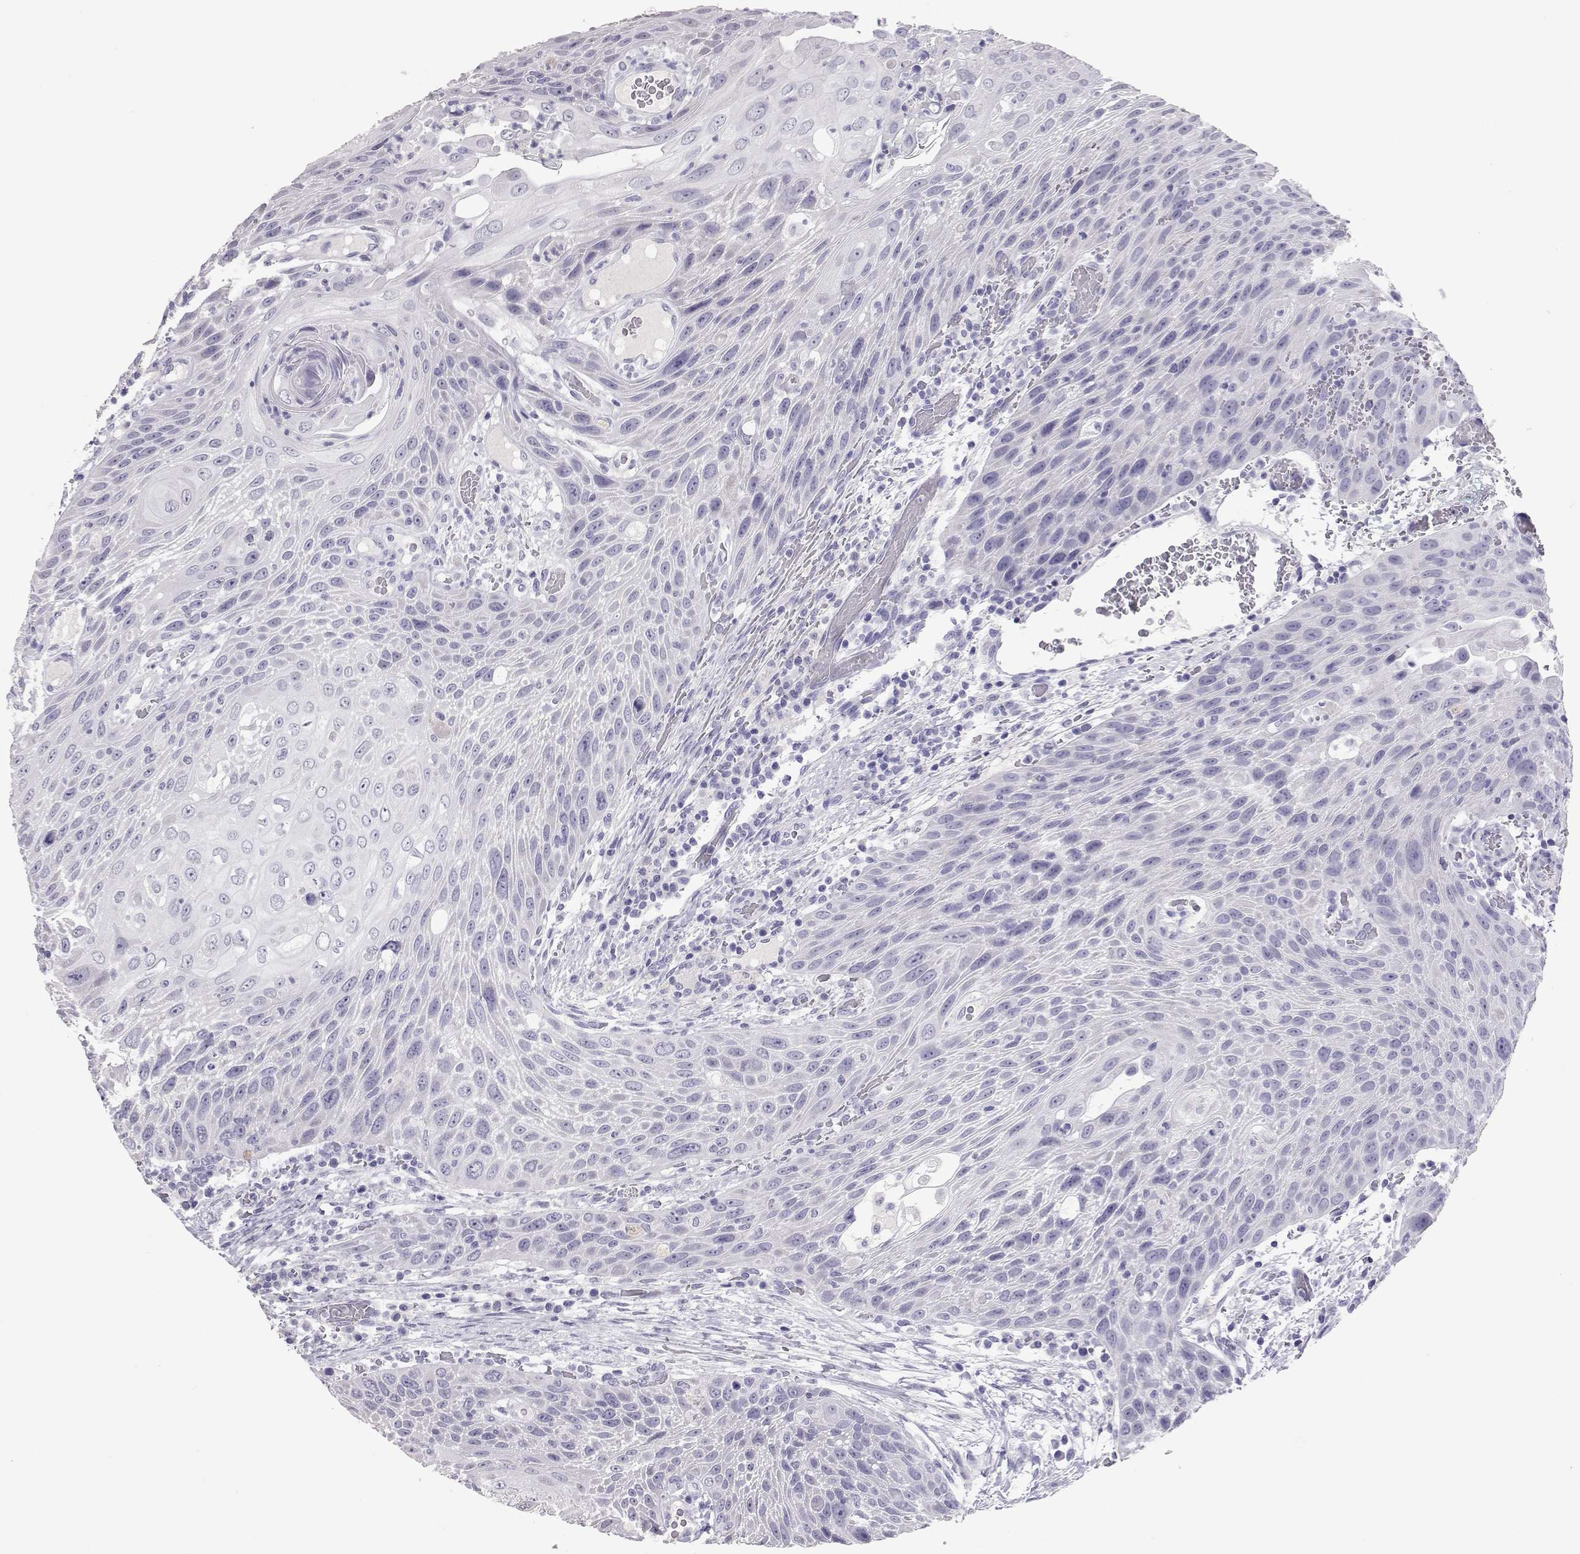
{"staining": {"intensity": "negative", "quantity": "none", "location": "none"}, "tissue": "head and neck cancer", "cell_type": "Tumor cells", "image_type": "cancer", "snomed": [{"axis": "morphology", "description": "Squamous cell carcinoma, NOS"}, {"axis": "topography", "description": "Head-Neck"}], "caption": "Image shows no protein expression in tumor cells of squamous cell carcinoma (head and neck) tissue.", "gene": "PMCH", "patient": {"sex": "male", "age": 69}}